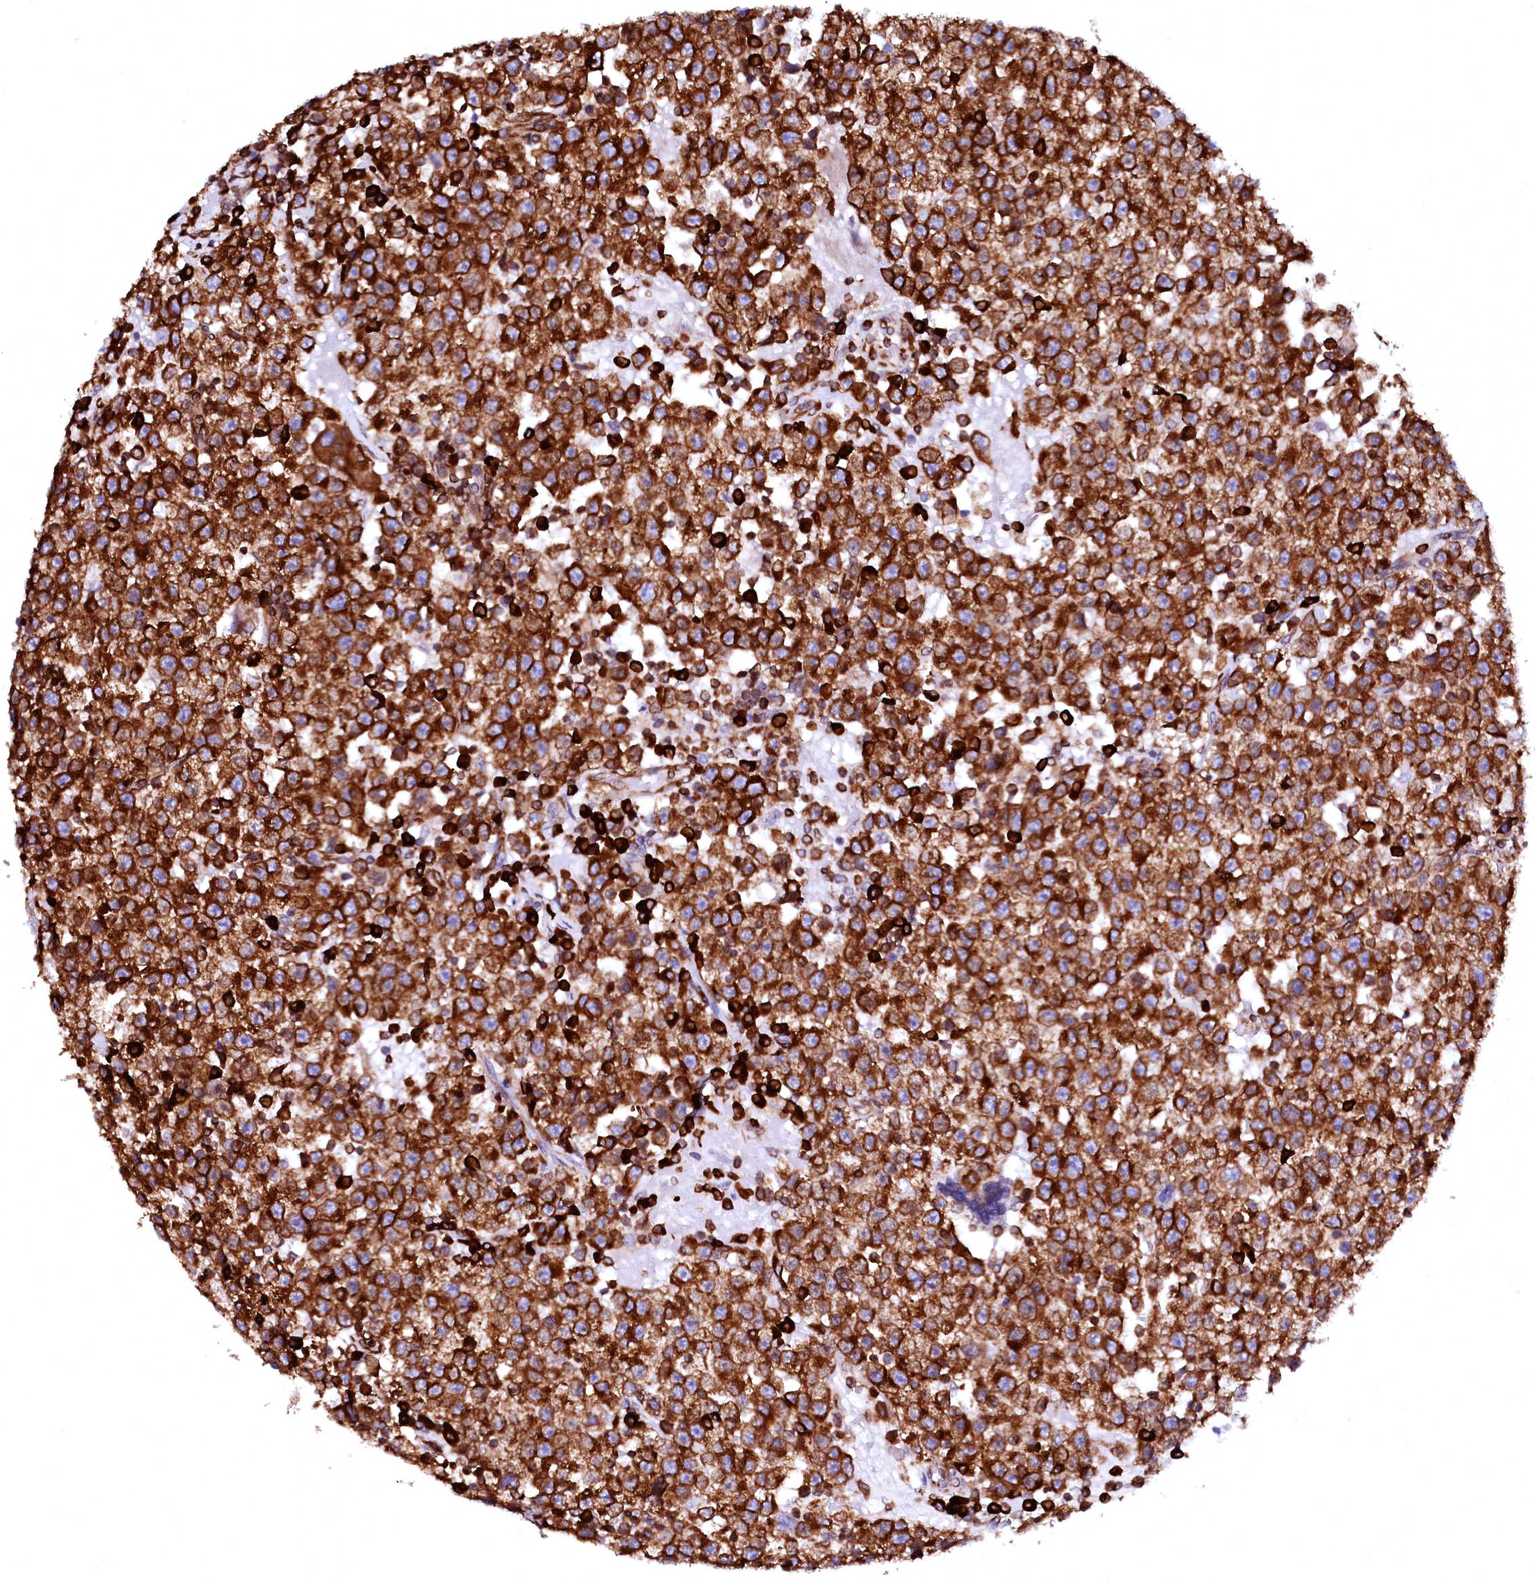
{"staining": {"intensity": "strong", "quantity": ">75%", "location": "cytoplasmic/membranous"}, "tissue": "testis cancer", "cell_type": "Tumor cells", "image_type": "cancer", "snomed": [{"axis": "morphology", "description": "Seminoma, NOS"}, {"axis": "topography", "description": "Testis"}], "caption": "IHC histopathology image of neoplastic tissue: human seminoma (testis) stained using immunohistochemistry (IHC) exhibits high levels of strong protein expression localized specifically in the cytoplasmic/membranous of tumor cells, appearing as a cytoplasmic/membranous brown color.", "gene": "DERL1", "patient": {"sex": "male", "age": 22}}